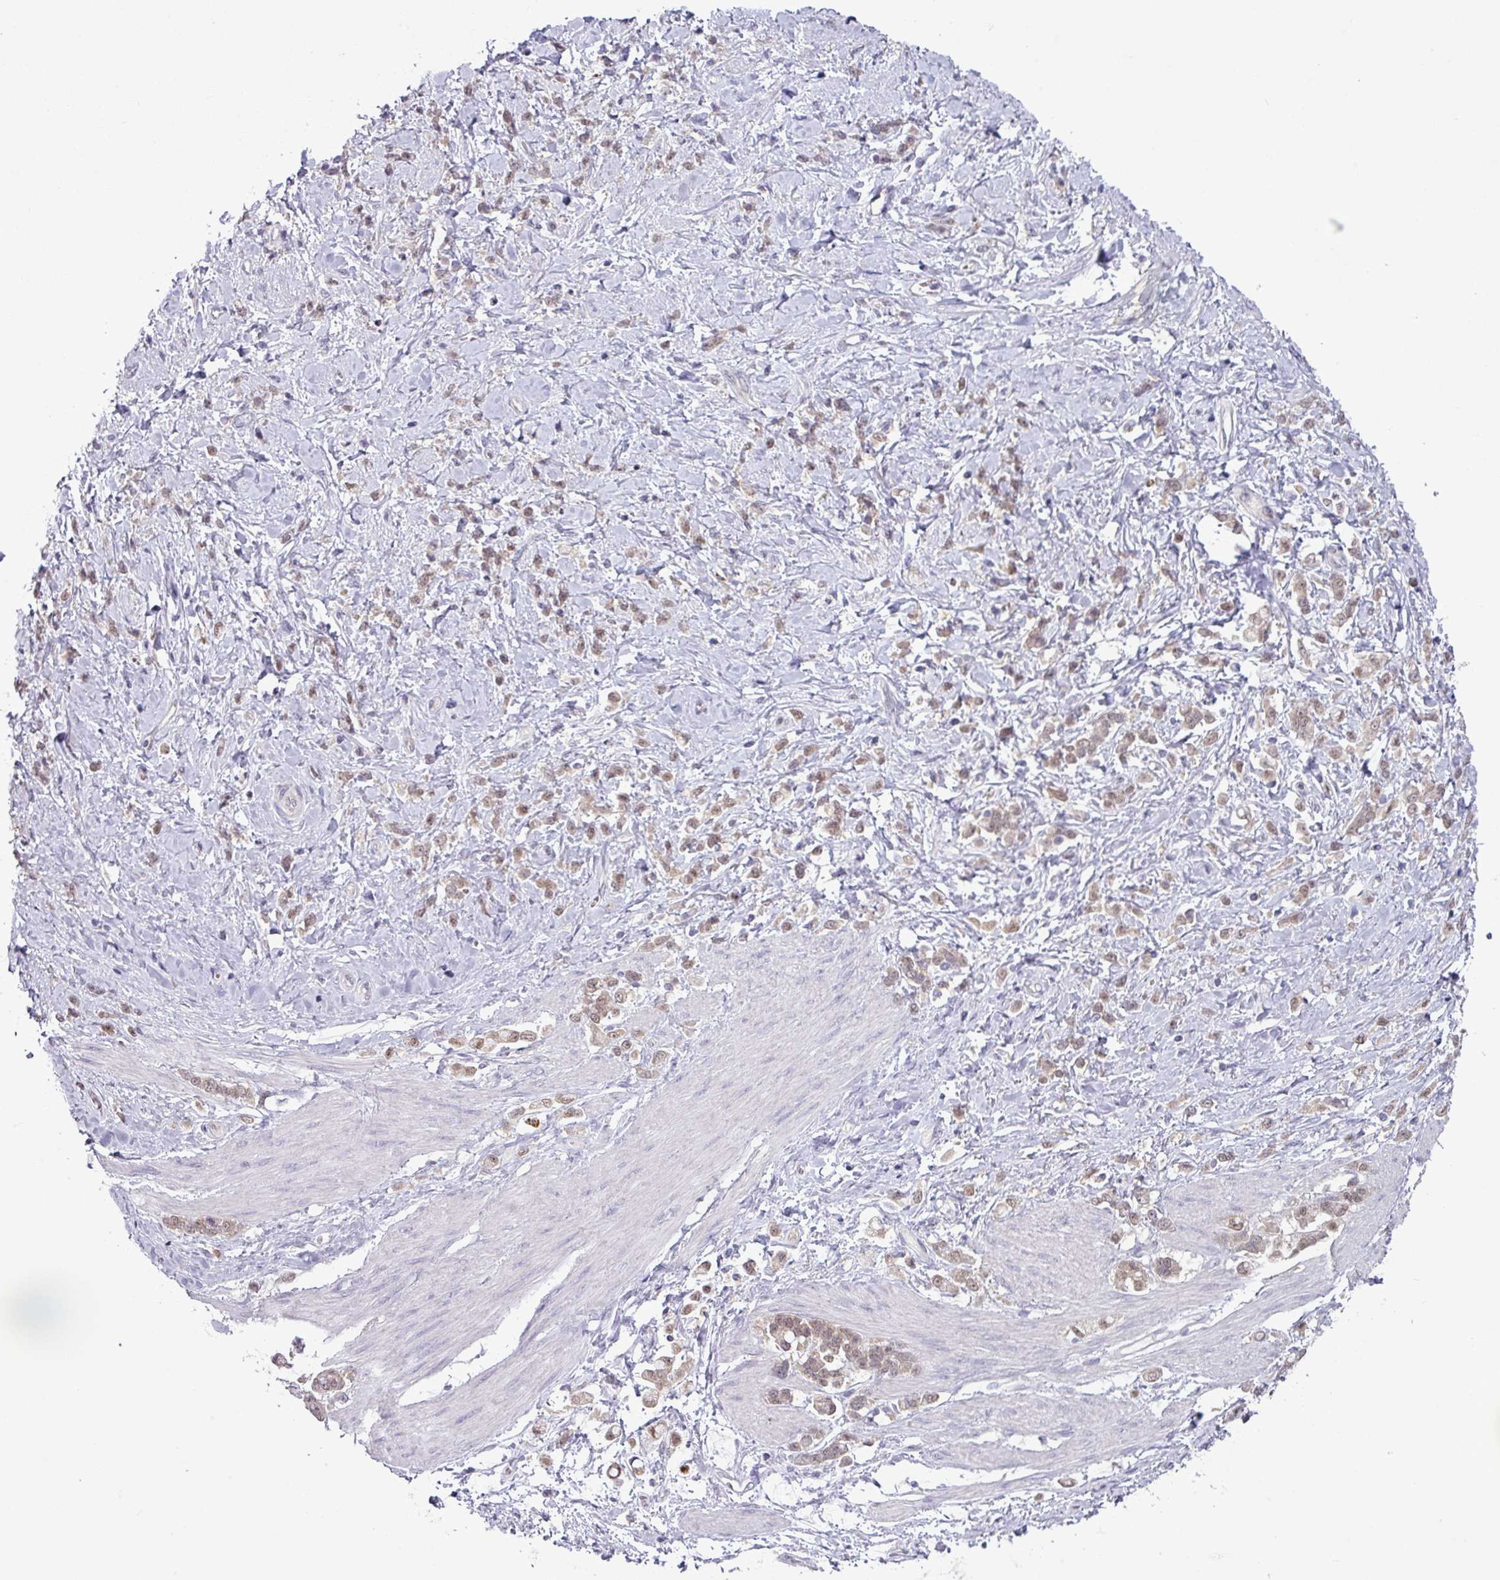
{"staining": {"intensity": "weak", "quantity": ">75%", "location": "cytoplasmic/membranous,nuclear"}, "tissue": "stomach cancer", "cell_type": "Tumor cells", "image_type": "cancer", "snomed": [{"axis": "morphology", "description": "Adenocarcinoma, NOS"}, {"axis": "topography", "description": "Stomach"}], "caption": "Weak cytoplasmic/membranous and nuclear protein staining is identified in about >75% of tumor cells in stomach cancer.", "gene": "TTLL12", "patient": {"sex": "female", "age": 60}}